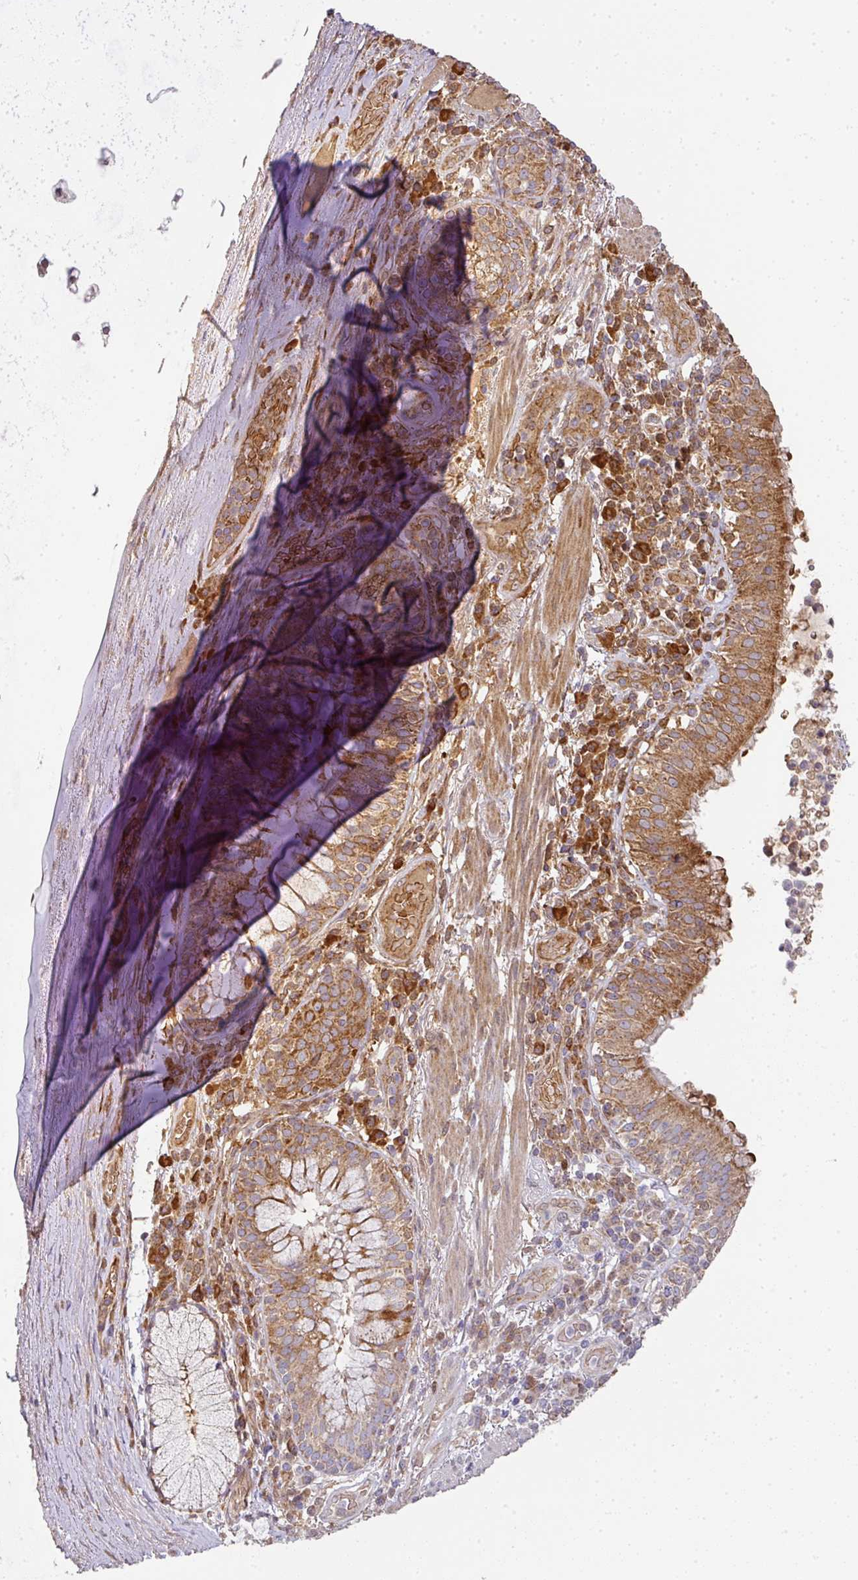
{"staining": {"intensity": "strong", "quantity": ">75%", "location": "cytoplasmic/membranous"}, "tissue": "bronchus", "cell_type": "Respiratory epithelial cells", "image_type": "normal", "snomed": [{"axis": "morphology", "description": "Normal tissue, NOS"}, {"axis": "topography", "description": "Cartilage tissue"}, {"axis": "topography", "description": "Bronchus"}], "caption": "Human bronchus stained with a brown dye displays strong cytoplasmic/membranous positive expression in approximately >75% of respiratory epithelial cells.", "gene": "MALSU1", "patient": {"sex": "male", "age": 56}}